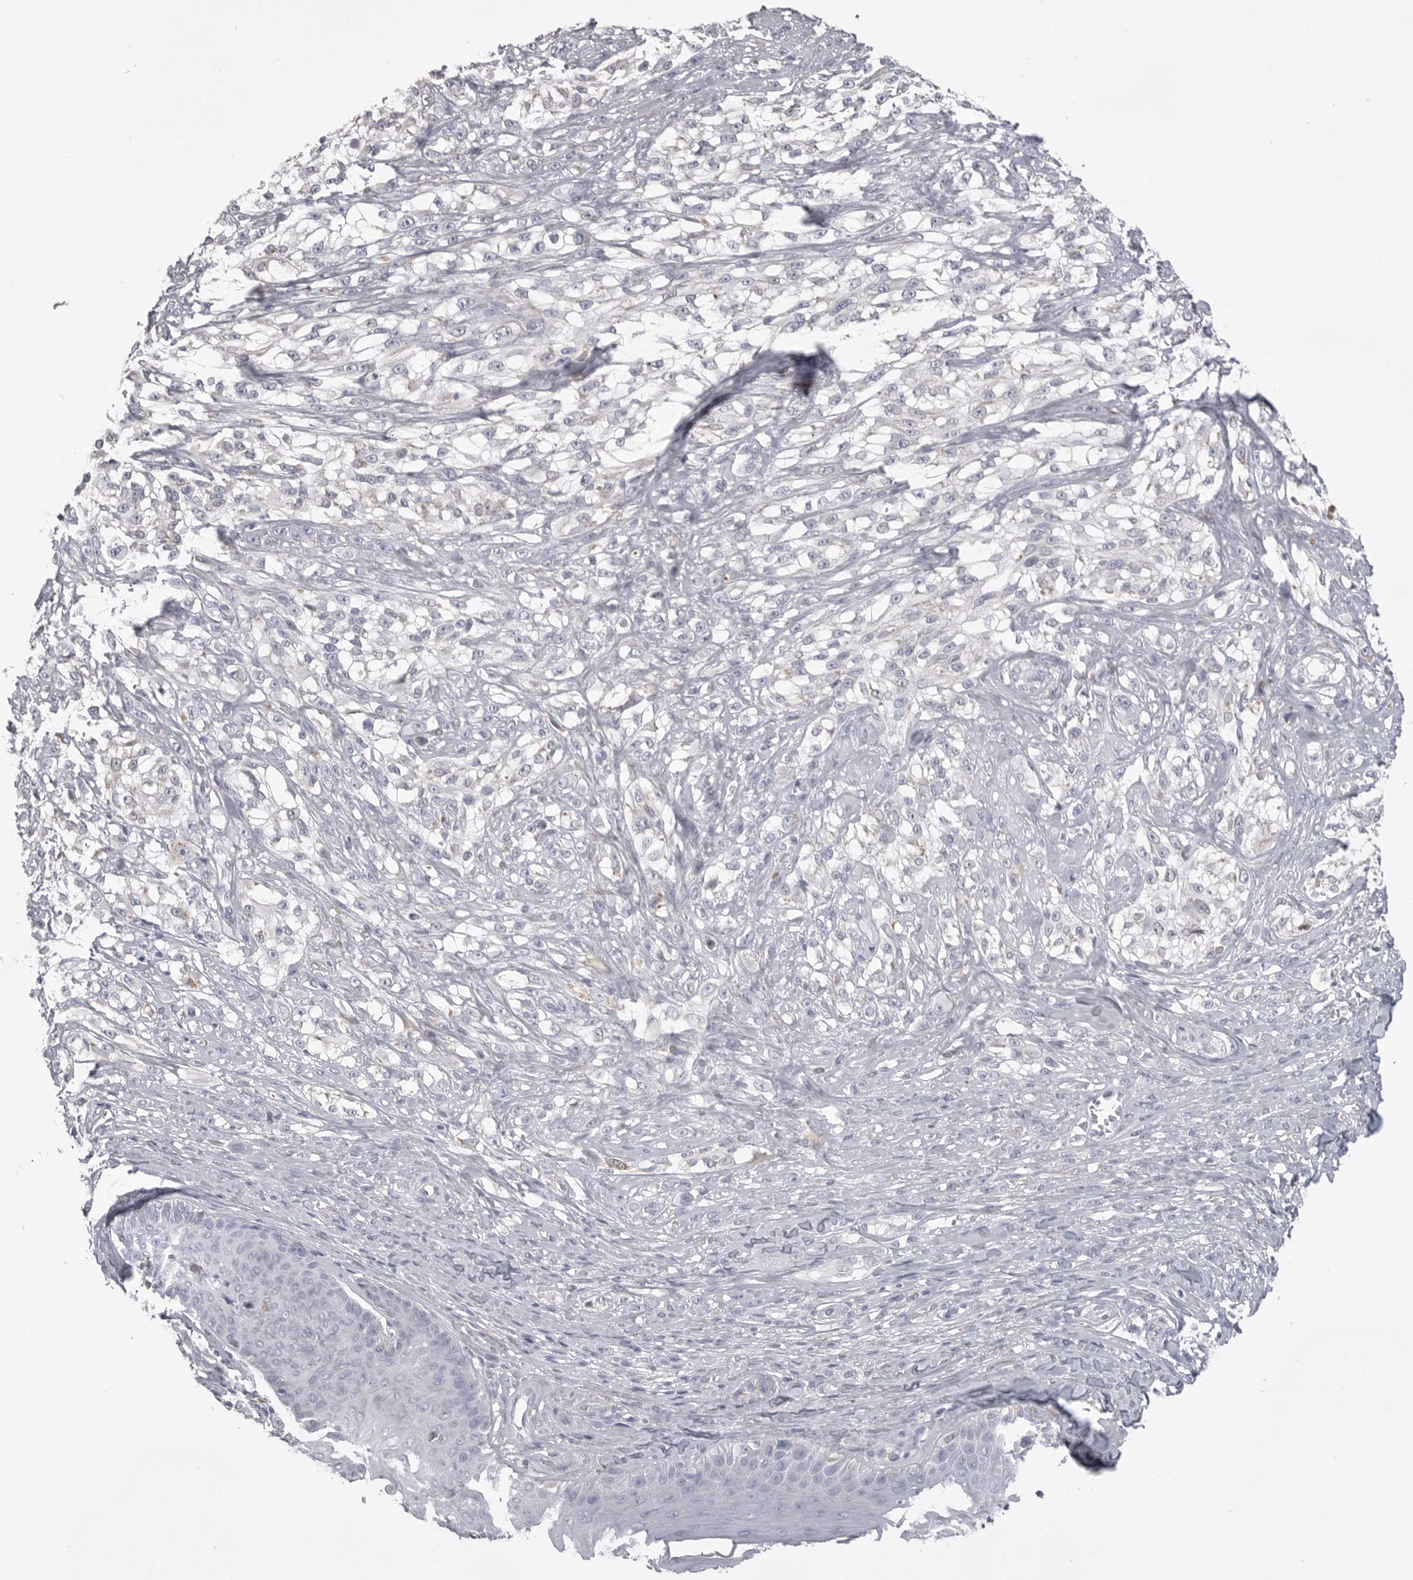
{"staining": {"intensity": "negative", "quantity": "none", "location": "none"}, "tissue": "melanoma", "cell_type": "Tumor cells", "image_type": "cancer", "snomed": [{"axis": "morphology", "description": "Malignant melanoma, NOS"}, {"axis": "topography", "description": "Skin of head"}], "caption": "IHC histopathology image of human malignant melanoma stained for a protein (brown), which reveals no positivity in tumor cells.", "gene": "FKBP2", "patient": {"sex": "male", "age": 83}}